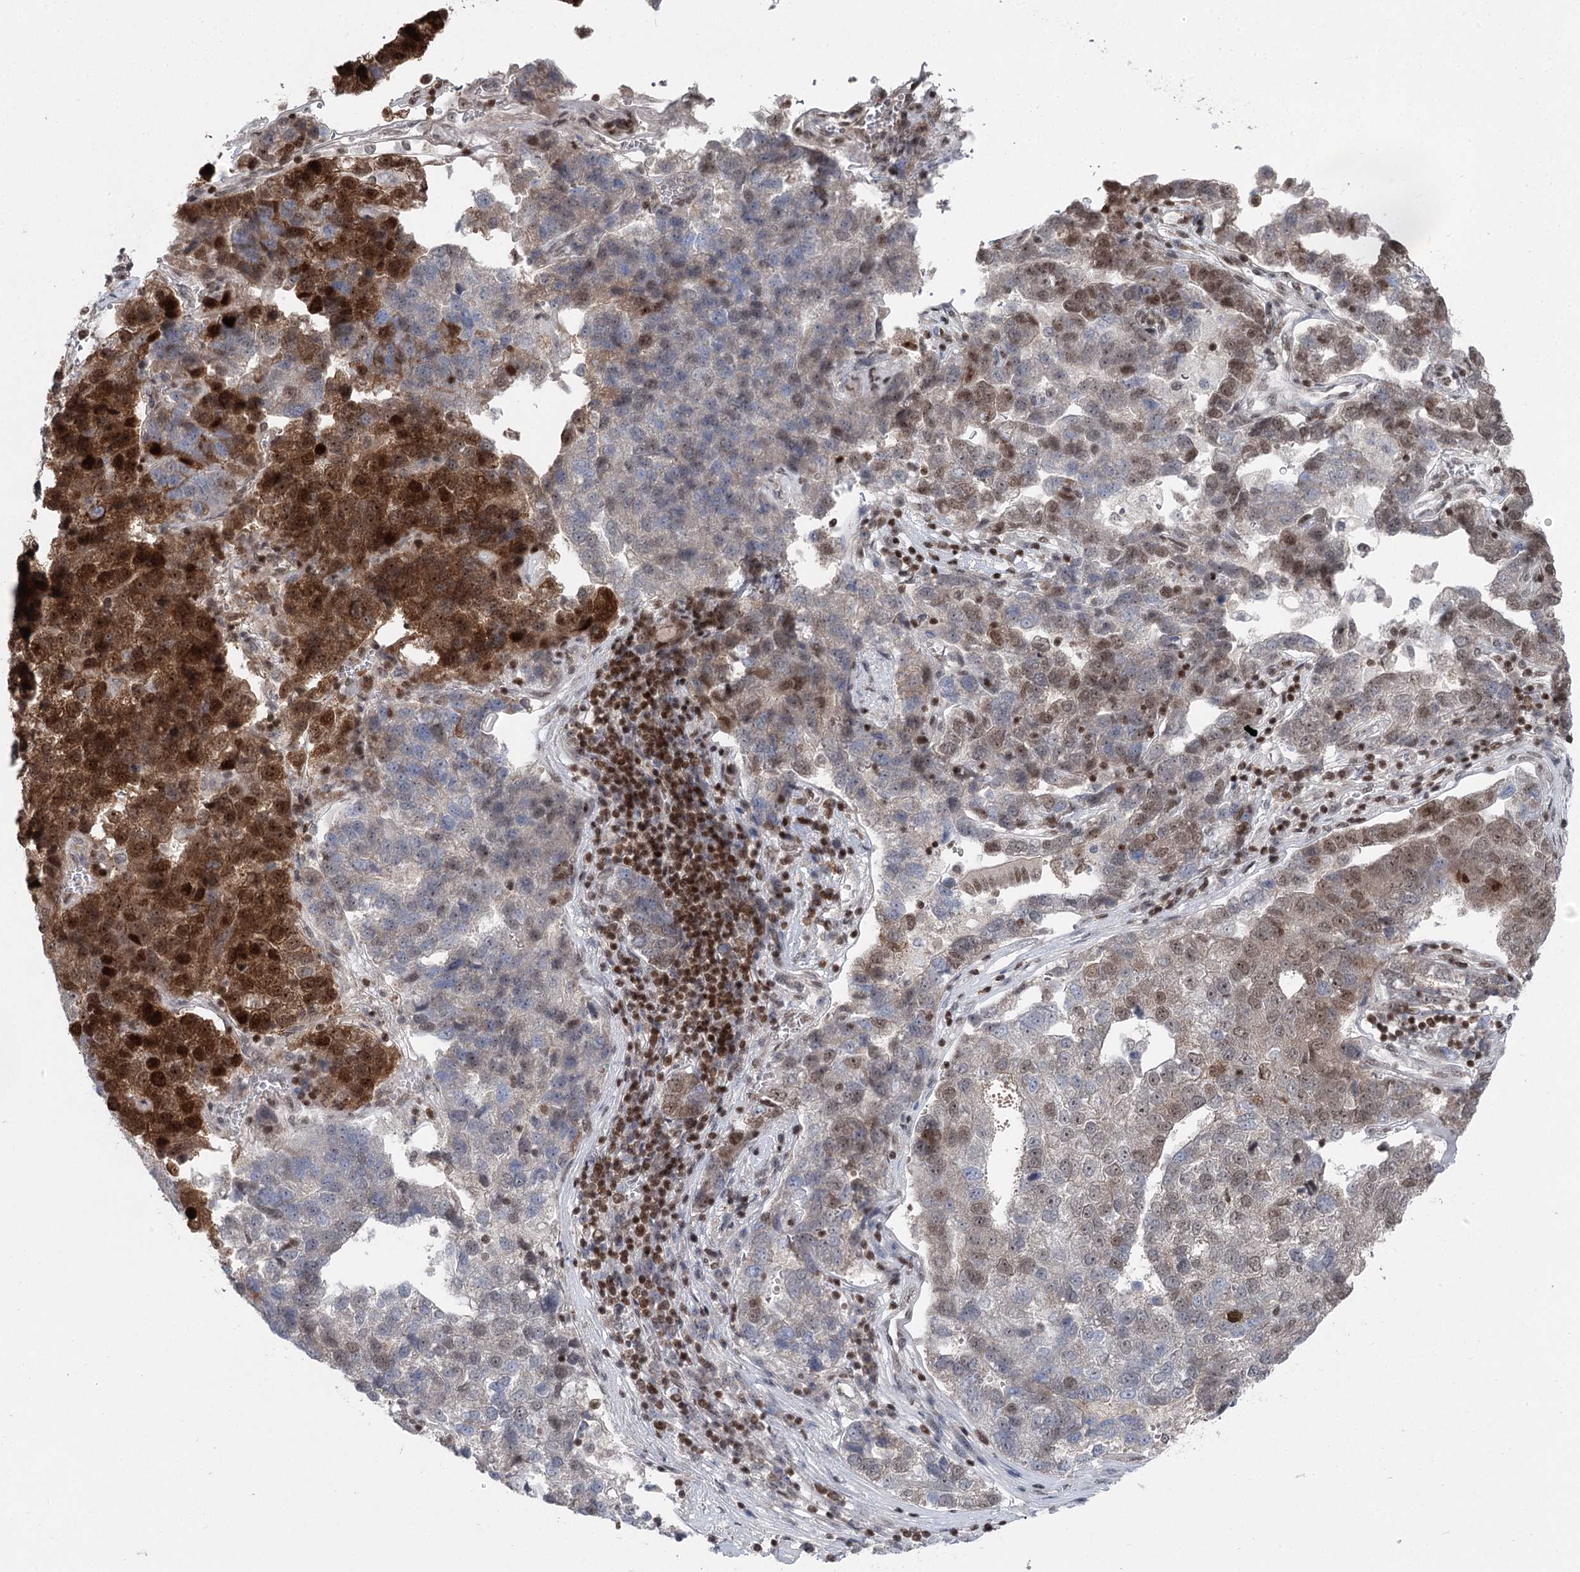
{"staining": {"intensity": "moderate", "quantity": "<25%", "location": "nuclear"}, "tissue": "pancreatic cancer", "cell_type": "Tumor cells", "image_type": "cancer", "snomed": [{"axis": "morphology", "description": "Adenocarcinoma, NOS"}, {"axis": "topography", "description": "Pancreas"}], "caption": "IHC micrograph of human pancreatic cancer (adenocarcinoma) stained for a protein (brown), which shows low levels of moderate nuclear positivity in approximately <25% of tumor cells.", "gene": "CGGBP1", "patient": {"sex": "female", "age": 61}}